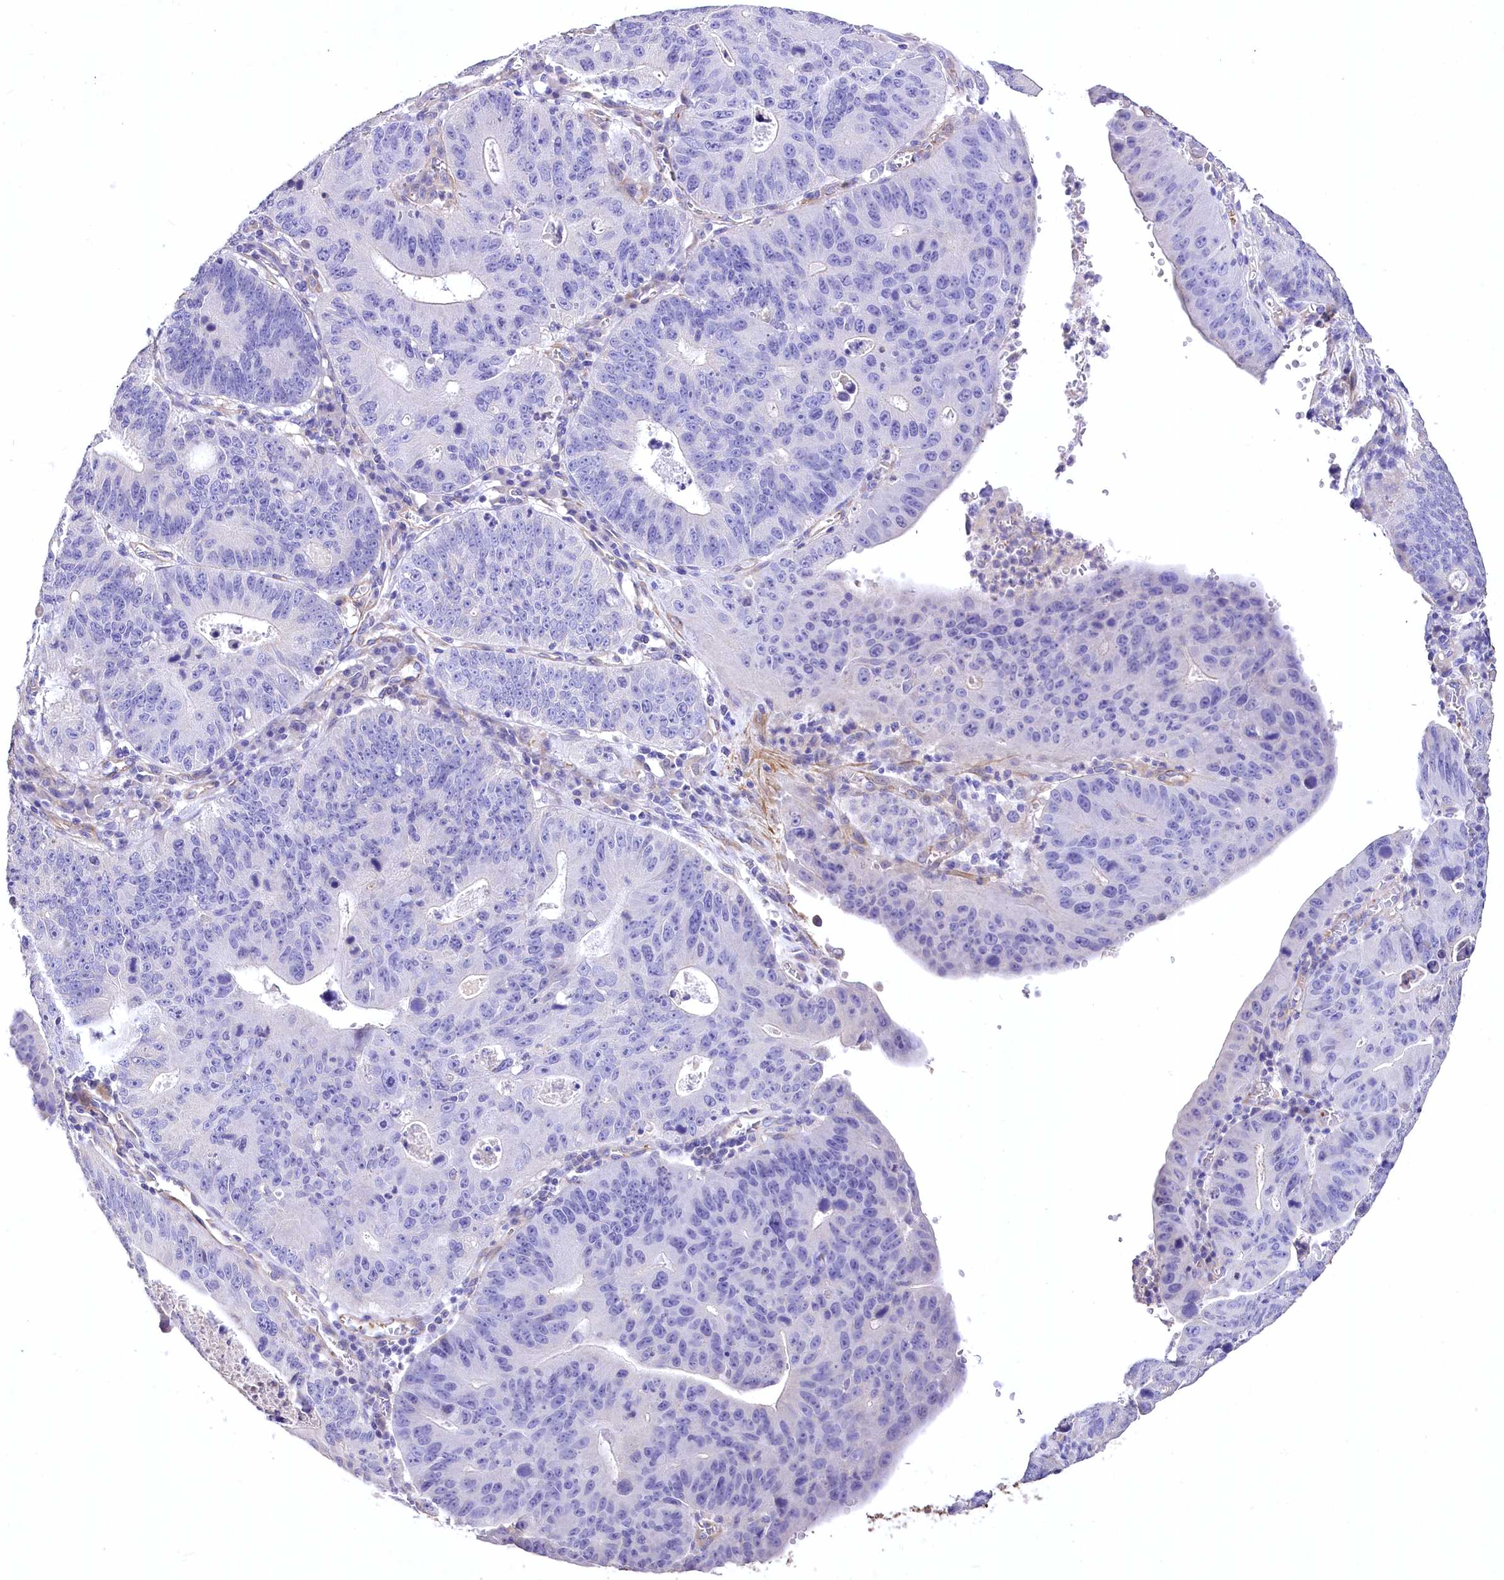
{"staining": {"intensity": "negative", "quantity": "none", "location": "none"}, "tissue": "stomach cancer", "cell_type": "Tumor cells", "image_type": "cancer", "snomed": [{"axis": "morphology", "description": "Adenocarcinoma, NOS"}, {"axis": "topography", "description": "Stomach"}], "caption": "The IHC image has no significant positivity in tumor cells of stomach cancer tissue.", "gene": "RDH16", "patient": {"sex": "male", "age": 59}}